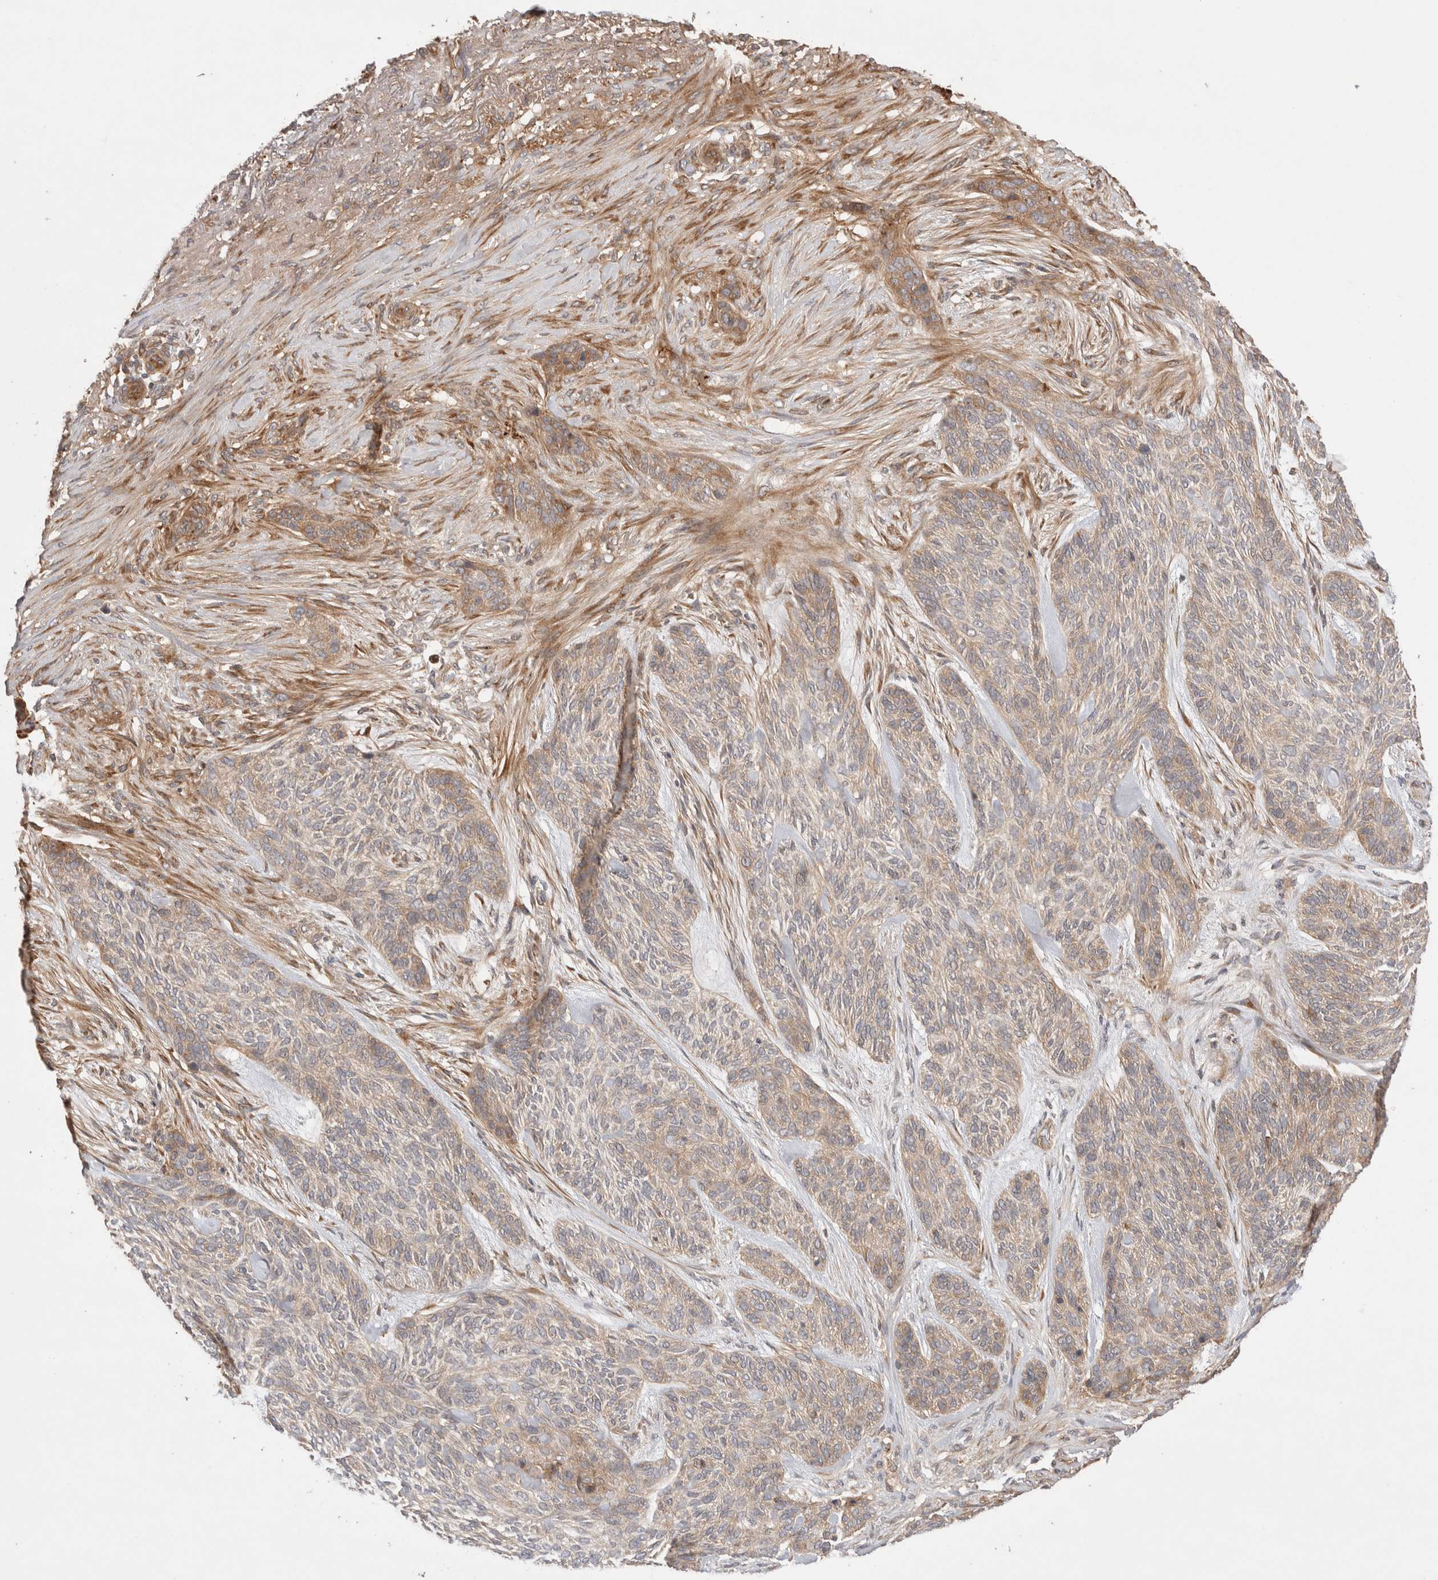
{"staining": {"intensity": "moderate", "quantity": "<25%", "location": "cytoplasmic/membranous"}, "tissue": "skin cancer", "cell_type": "Tumor cells", "image_type": "cancer", "snomed": [{"axis": "morphology", "description": "Basal cell carcinoma"}, {"axis": "topography", "description": "Skin"}], "caption": "DAB (3,3'-diaminobenzidine) immunohistochemical staining of human basal cell carcinoma (skin) displays moderate cytoplasmic/membranous protein expression in about <25% of tumor cells.", "gene": "VPS28", "patient": {"sex": "male", "age": 55}}